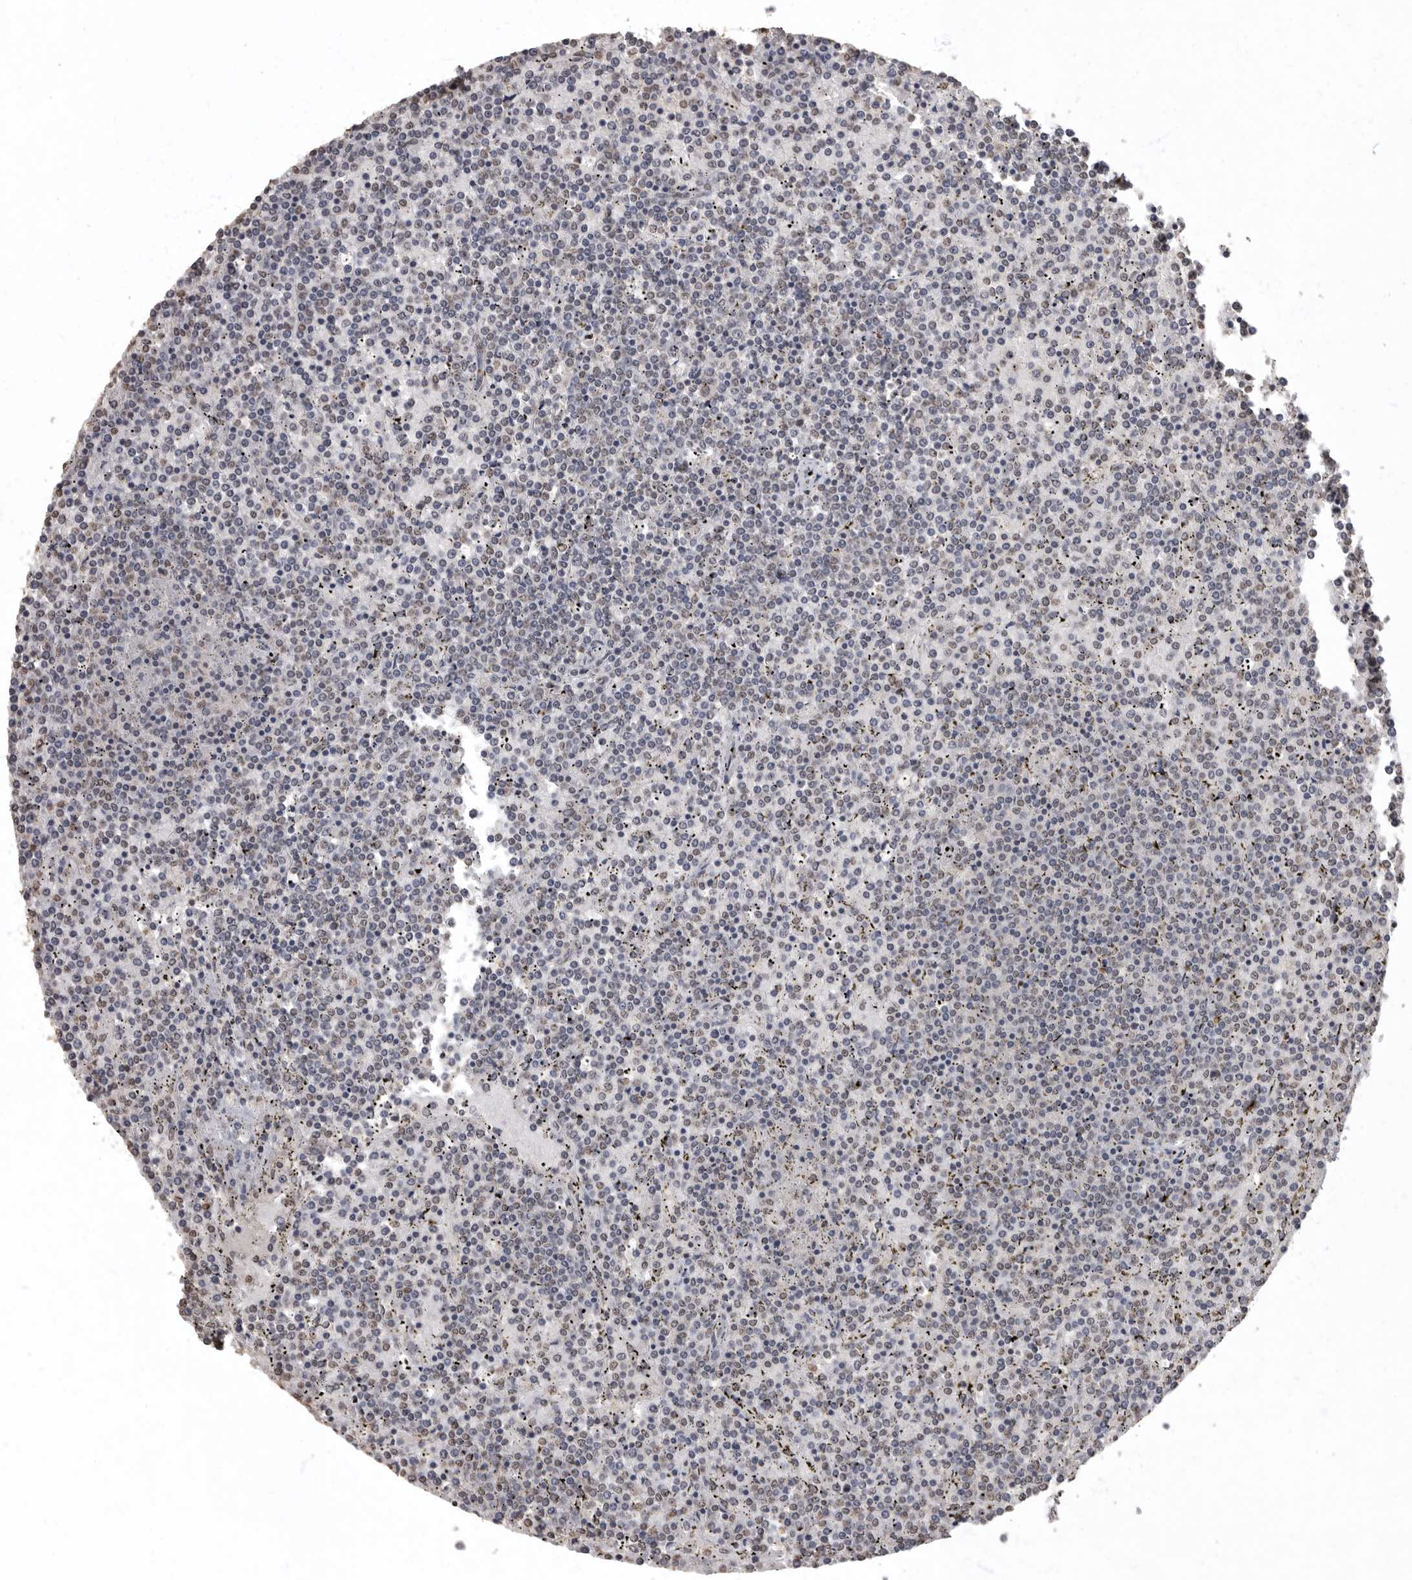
{"staining": {"intensity": "negative", "quantity": "none", "location": "none"}, "tissue": "lymphoma", "cell_type": "Tumor cells", "image_type": "cancer", "snomed": [{"axis": "morphology", "description": "Malignant lymphoma, non-Hodgkin's type, Low grade"}, {"axis": "topography", "description": "Spleen"}], "caption": "High power microscopy image of an immunohistochemistry photomicrograph of malignant lymphoma, non-Hodgkin's type (low-grade), revealing no significant positivity in tumor cells.", "gene": "NBL1", "patient": {"sex": "female", "age": 19}}